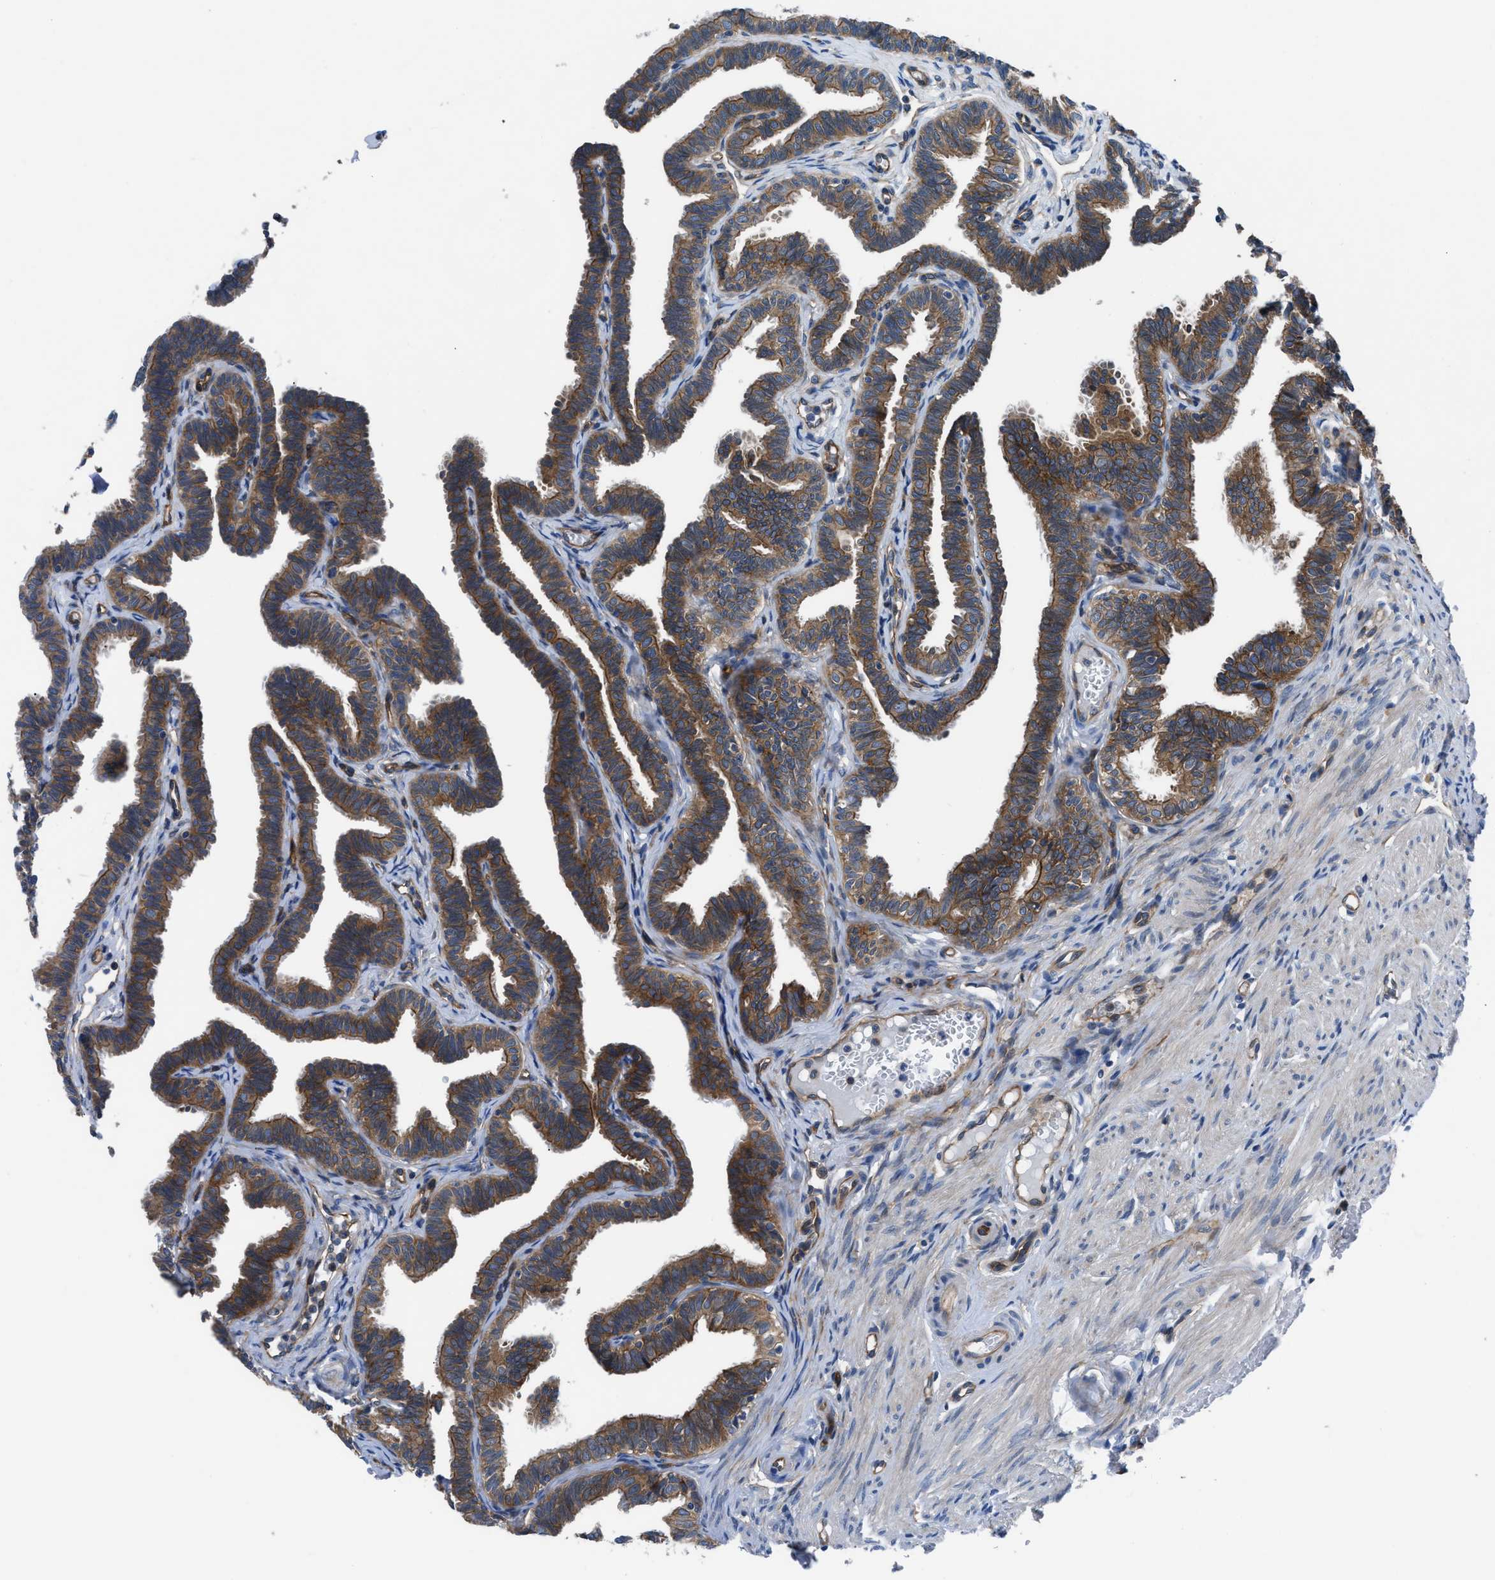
{"staining": {"intensity": "strong", "quantity": ">75%", "location": "cytoplasmic/membranous"}, "tissue": "fallopian tube", "cell_type": "Glandular cells", "image_type": "normal", "snomed": [{"axis": "morphology", "description": "Normal tissue, NOS"}, {"axis": "topography", "description": "Fallopian tube"}, {"axis": "topography", "description": "Ovary"}], "caption": "About >75% of glandular cells in unremarkable human fallopian tube reveal strong cytoplasmic/membranous protein staining as visualized by brown immunohistochemical staining.", "gene": "TRIP4", "patient": {"sex": "female", "age": 23}}